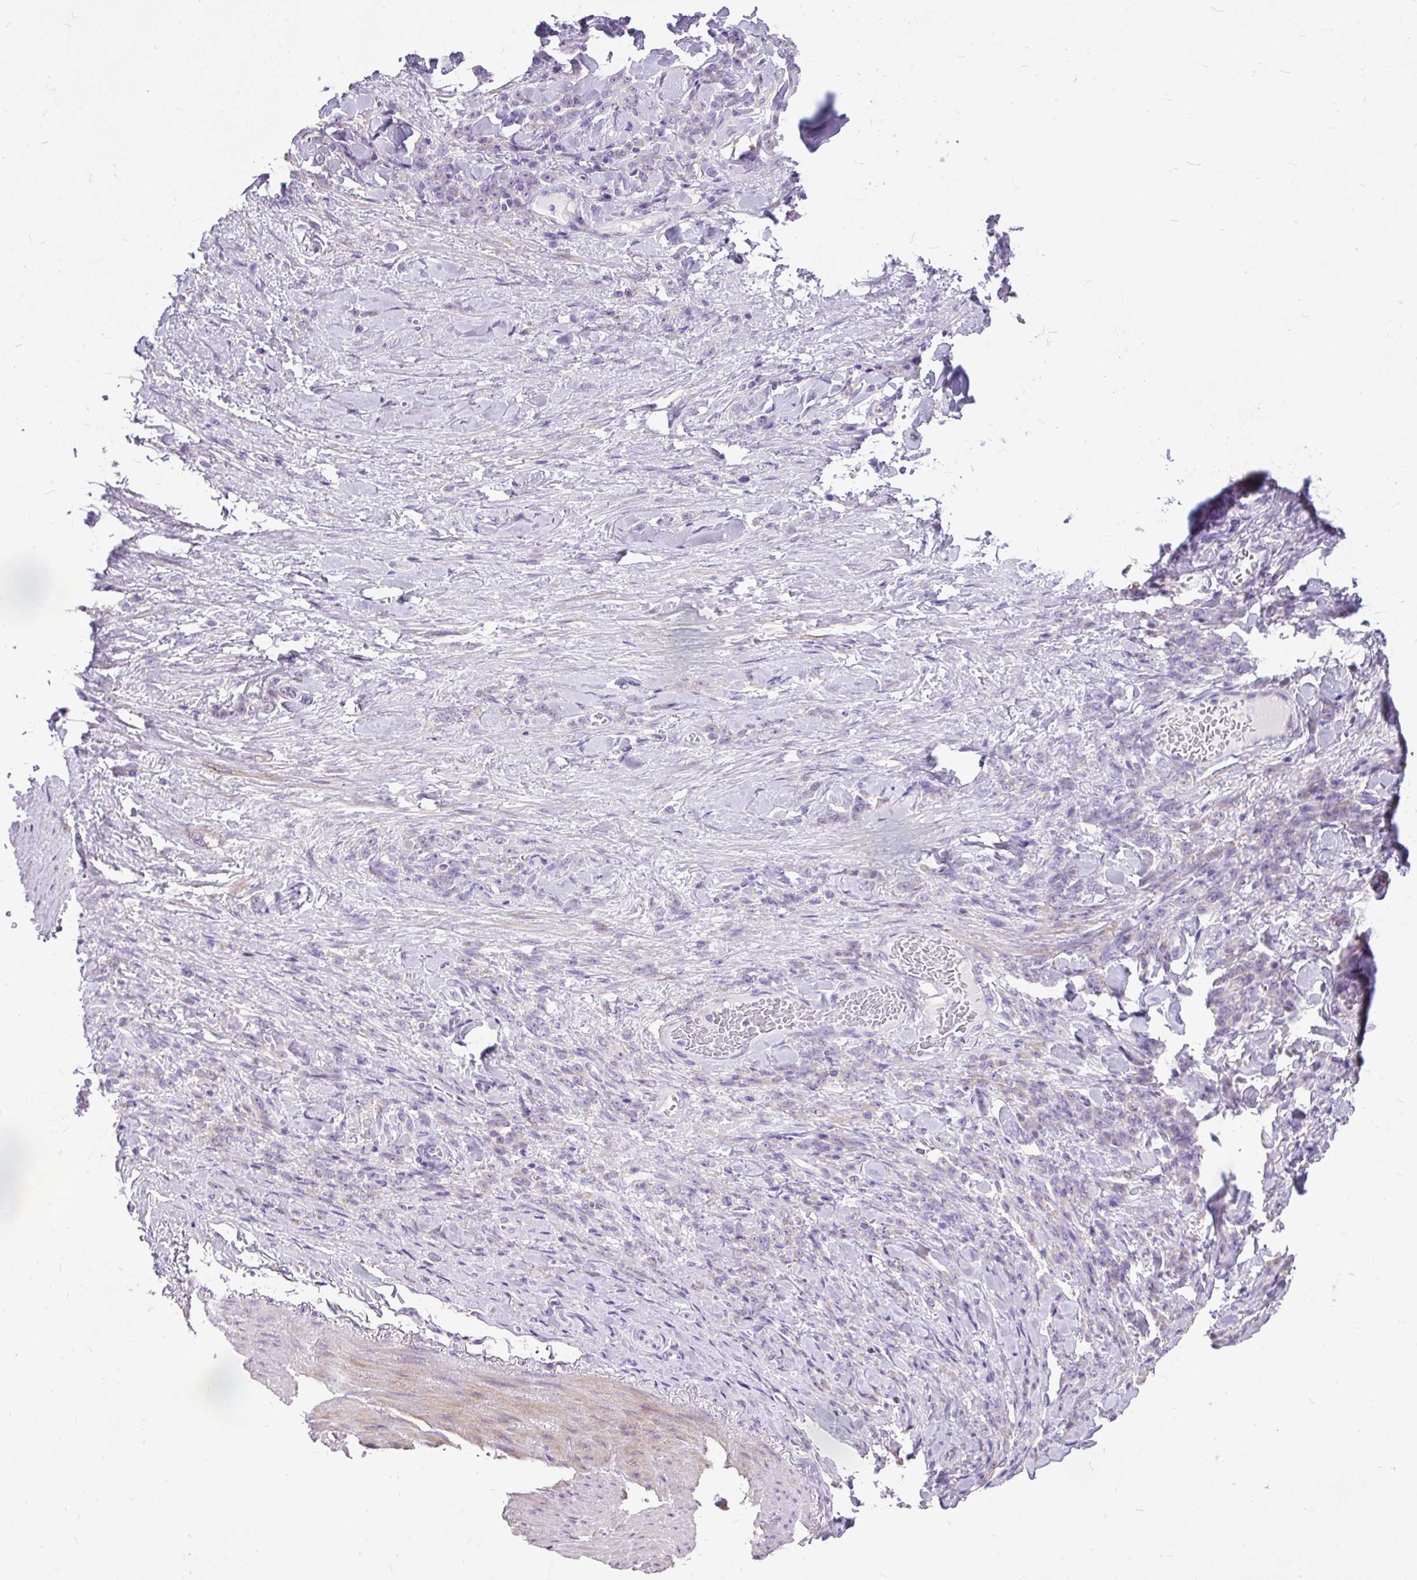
{"staining": {"intensity": "negative", "quantity": "none", "location": "none"}, "tissue": "stomach cancer", "cell_type": "Tumor cells", "image_type": "cancer", "snomed": [{"axis": "morphology", "description": "Normal tissue, NOS"}, {"axis": "morphology", "description": "Adenocarcinoma, NOS"}, {"axis": "topography", "description": "Stomach"}], "caption": "Immunohistochemical staining of stomach adenocarcinoma displays no significant expression in tumor cells.", "gene": "GBX1", "patient": {"sex": "male", "age": 82}}